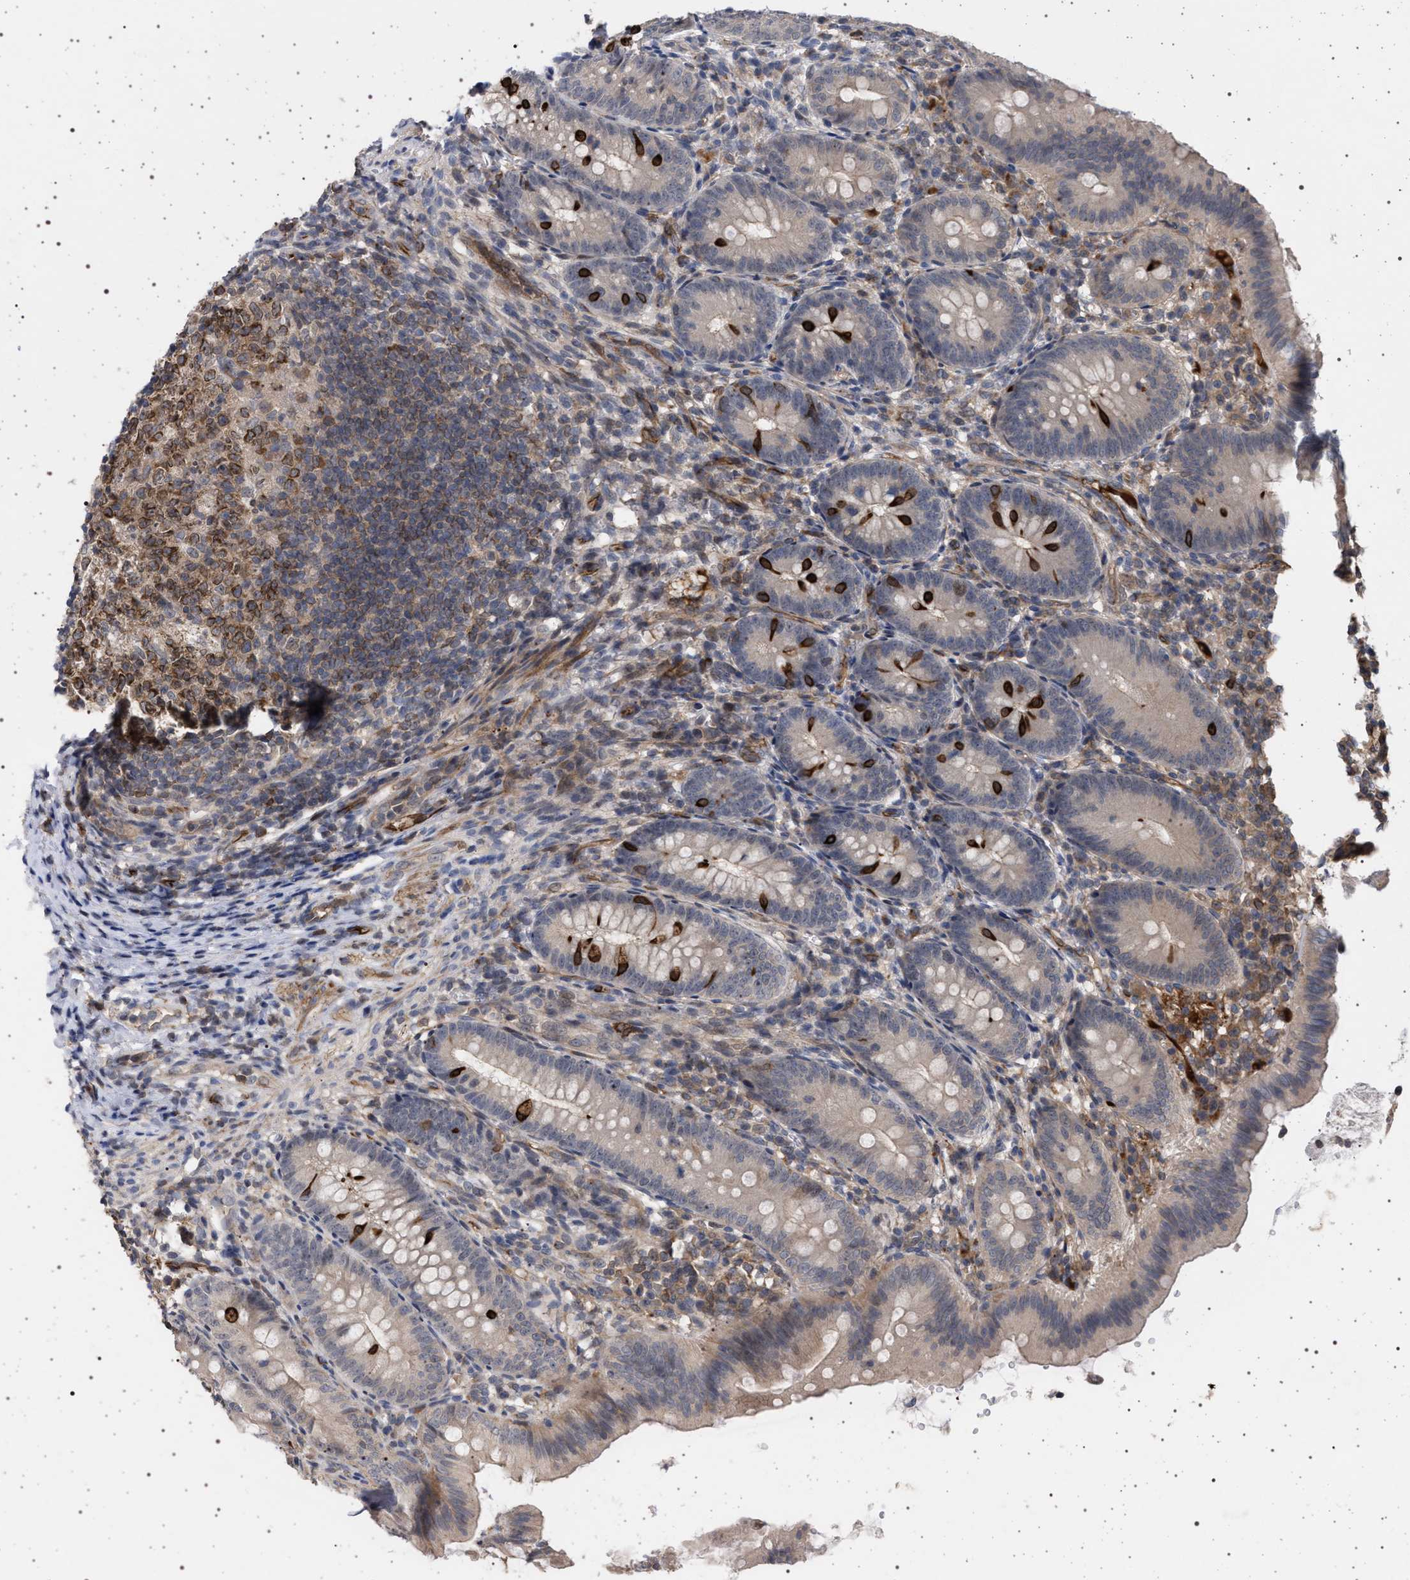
{"staining": {"intensity": "strong", "quantity": "<25%", "location": "cytoplasmic/membranous"}, "tissue": "appendix", "cell_type": "Glandular cells", "image_type": "normal", "snomed": [{"axis": "morphology", "description": "Normal tissue, NOS"}, {"axis": "topography", "description": "Appendix"}], "caption": "Immunohistochemistry photomicrograph of unremarkable appendix stained for a protein (brown), which reveals medium levels of strong cytoplasmic/membranous positivity in about <25% of glandular cells.", "gene": "RBM48", "patient": {"sex": "male", "age": 1}}